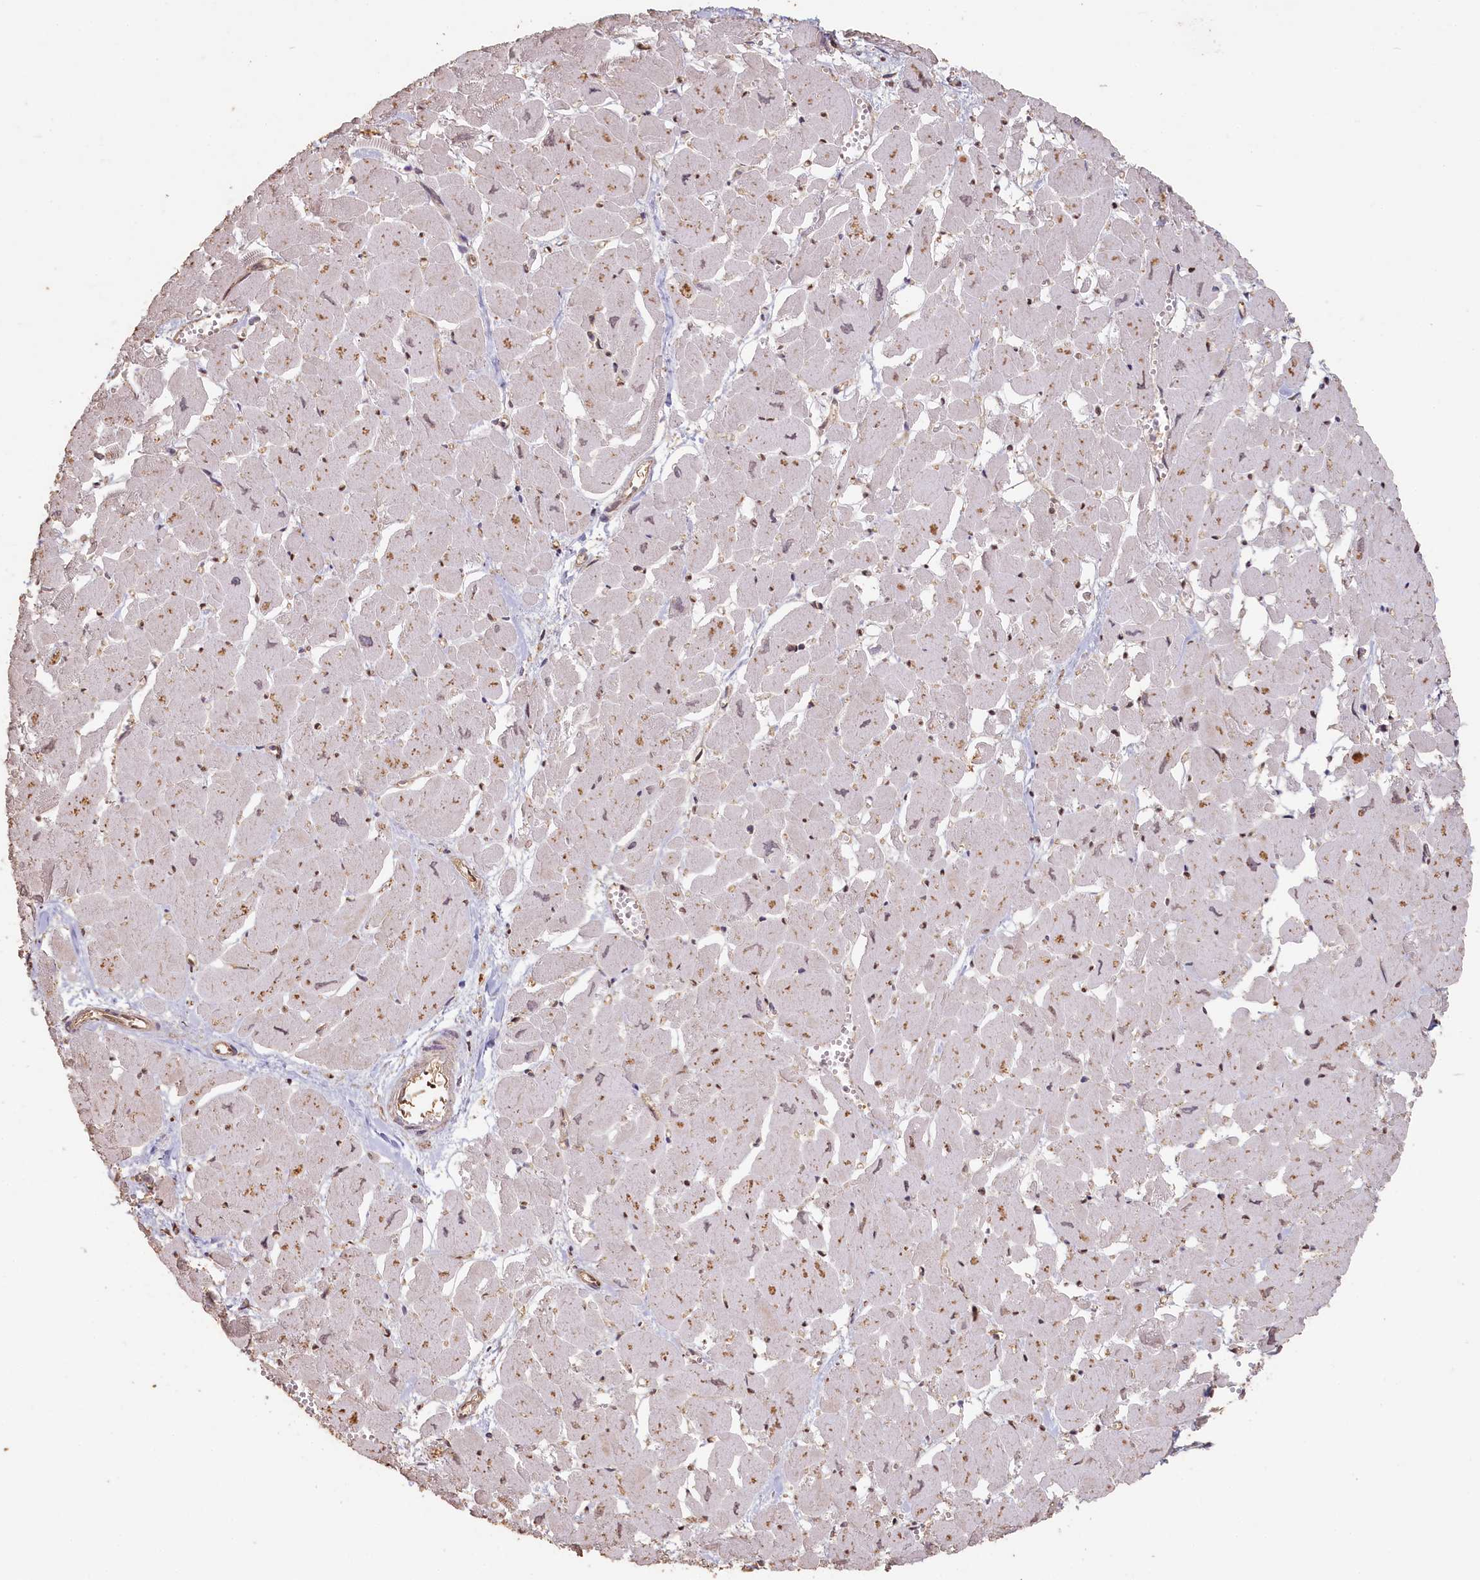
{"staining": {"intensity": "negative", "quantity": "none", "location": "none"}, "tissue": "heart muscle", "cell_type": "Cardiomyocytes", "image_type": "normal", "snomed": [{"axis": "morphology", "description": "Normal tissue, NOS"}, {"axis": "topography", "description": "Heart"}], "caption": "Cardiomyocytes are negative for protein expression in benign human heart muscle. The staining was performed using DAB to visualize the protein expression in brown, while the nuclei were stained in blue with hematoxylin (Magnification: 20x).", "gene": "MADD", "patient": {"sex": "male", "age": 54}}